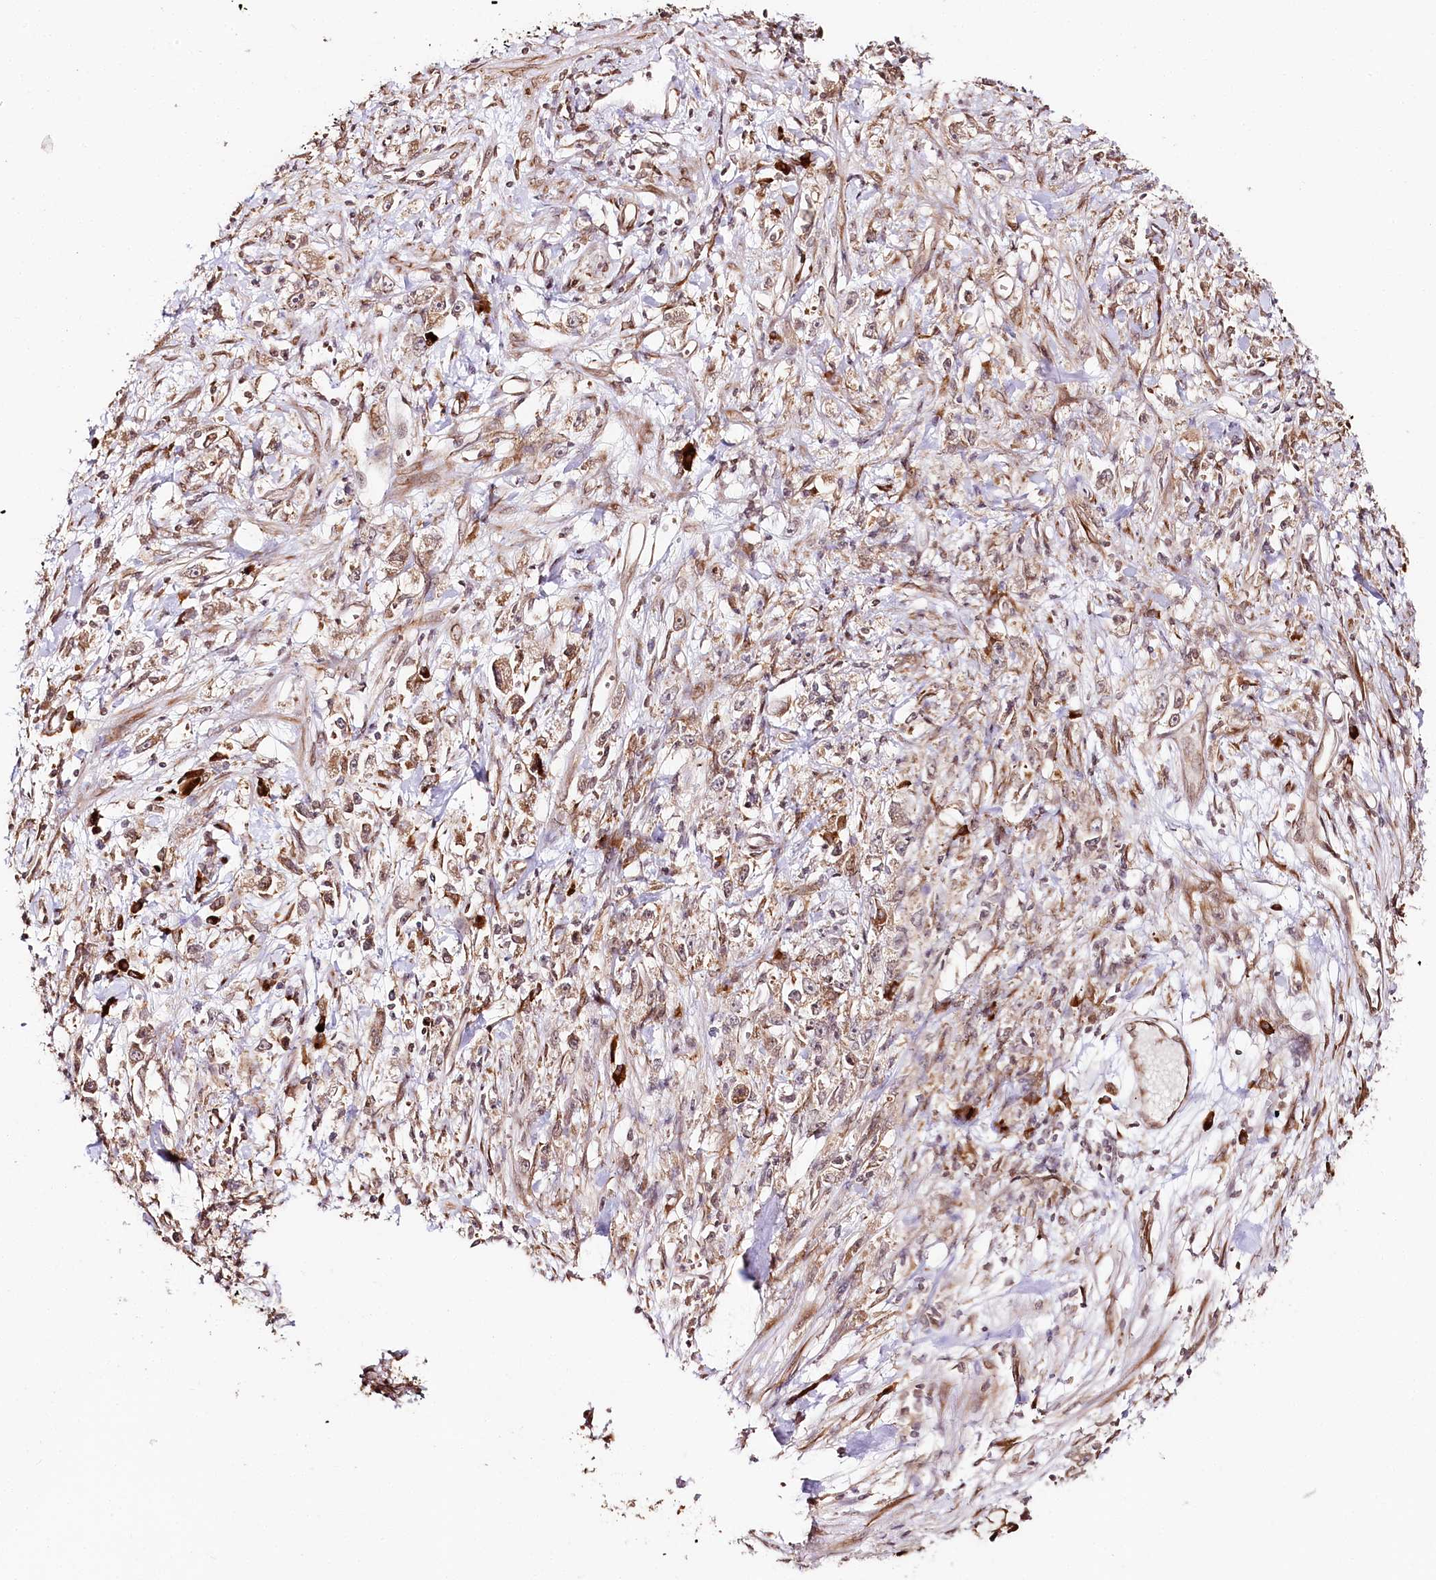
{"staining": {"intensity": "moderate", "quantity": ">75%", "location": "cytoplasmic/membranous"}, "tissue": "stomach cancer", "cell_type": "Tumor cells", "image_type": "cancer", "snomed": [{"axis": "morphology", "description": "Adenocarcinoma, NOS"}, {"axis": "topography", "description": "Stomach"}], "caption": "This image reveals immunohistochemistry staining of stomach cancer, with medium moderate cytoplasmic/membranous positivity in approximately >75% of tumor cells.", "gene": "ENSG00000144785", "patient": {"sex": "female", "age": 59}}